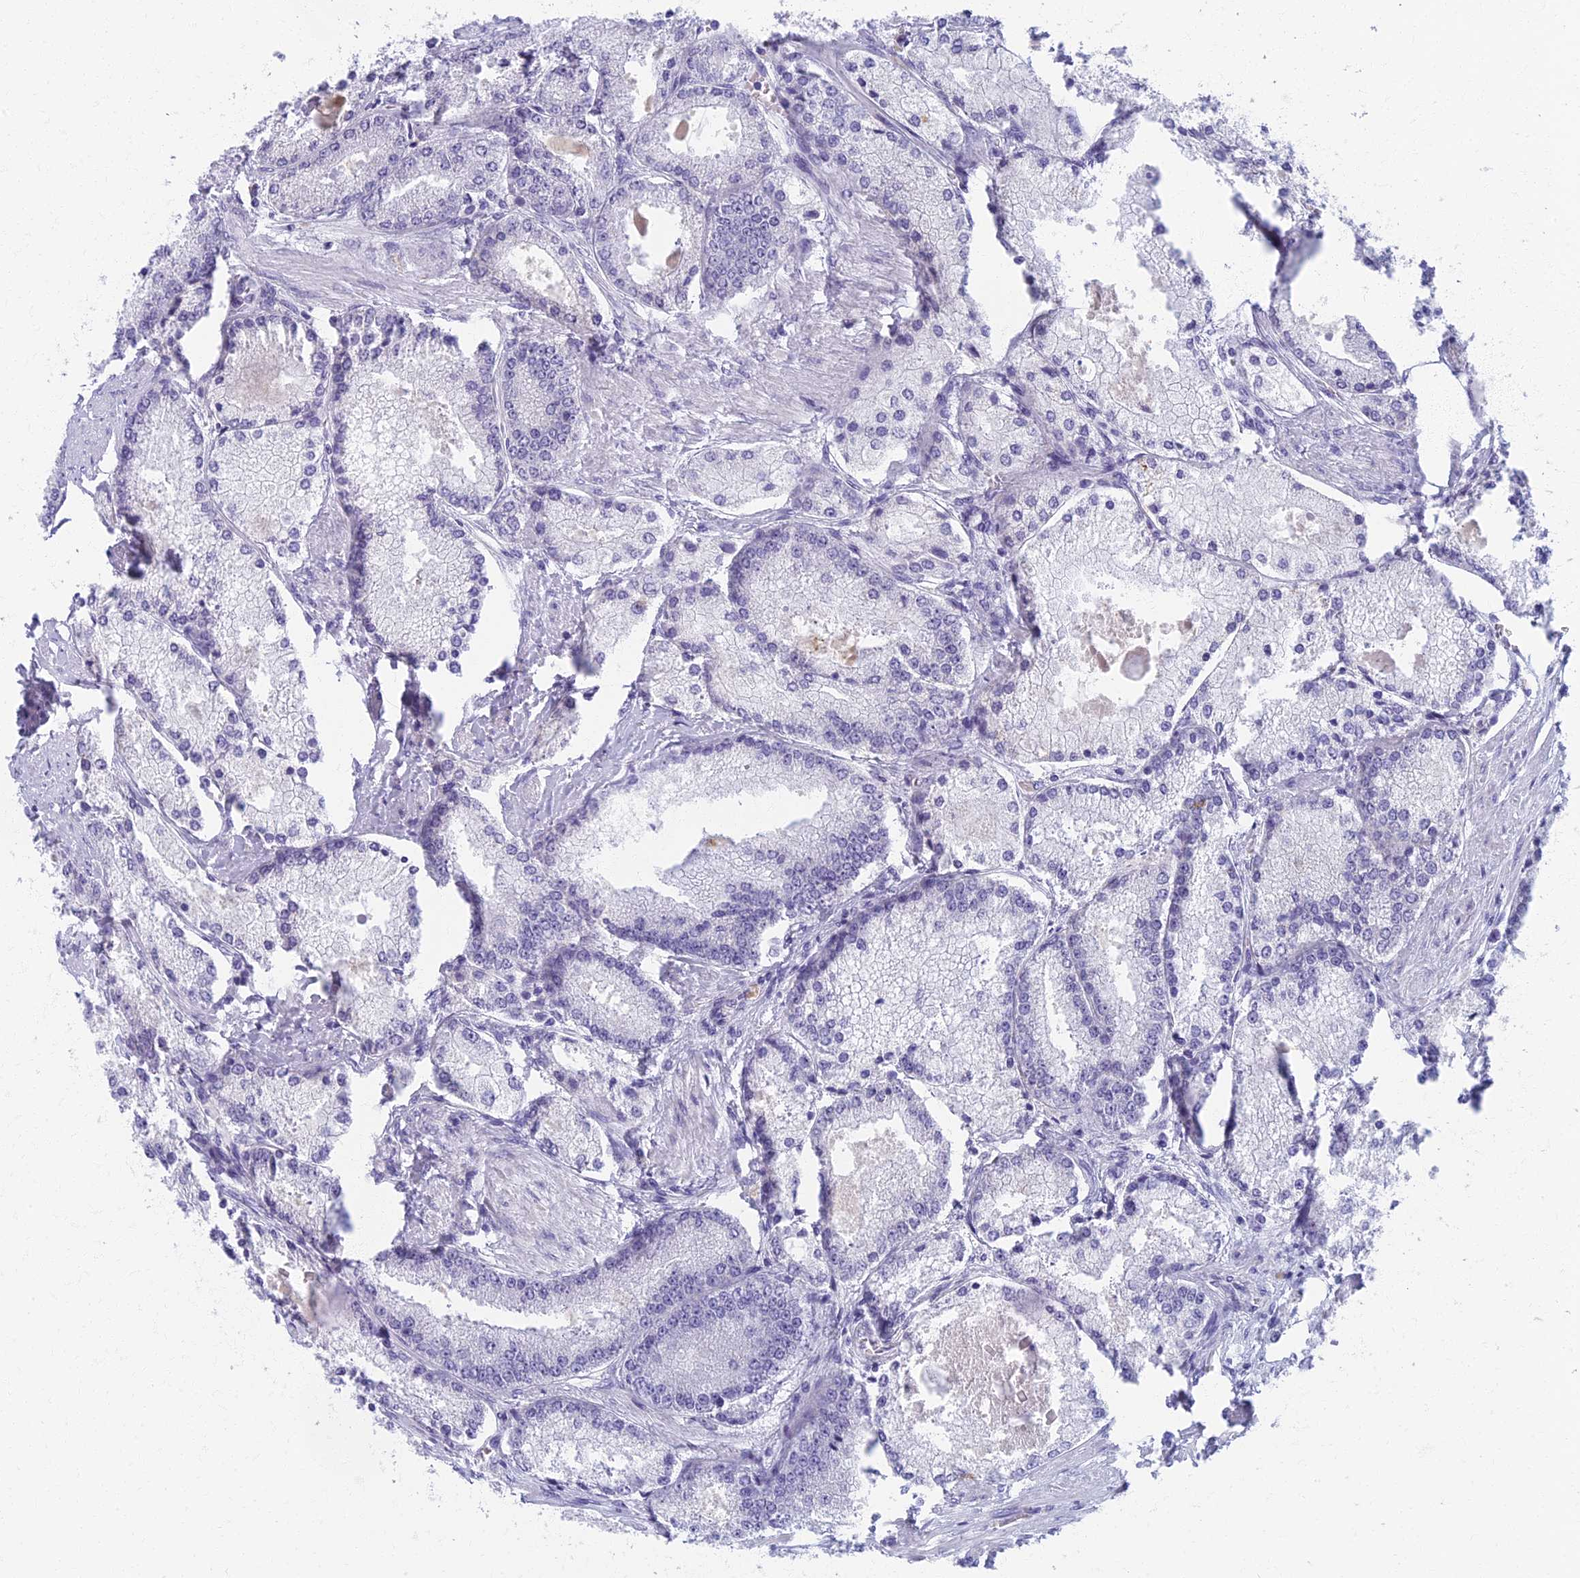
{"staining": {"intensity": "negative", "quantity": "none", "location": "none"}, "tissue": "prostate cancer", "cell_type": "Tumor cells", "image_type": "cancer", "snomed": [{"axis": "morphology", "description": "Adenocarcinoma, Low grade"}, {"axis": "topography", "description": "Prostate"}], "caption": "Immunohistochemical staining of human prostate cancer exhibits no significant staining in tumor cells. Nuclei are stained in blue.", "gene": "AP4E1", "patient": {"sex": "male", "age": 74}}